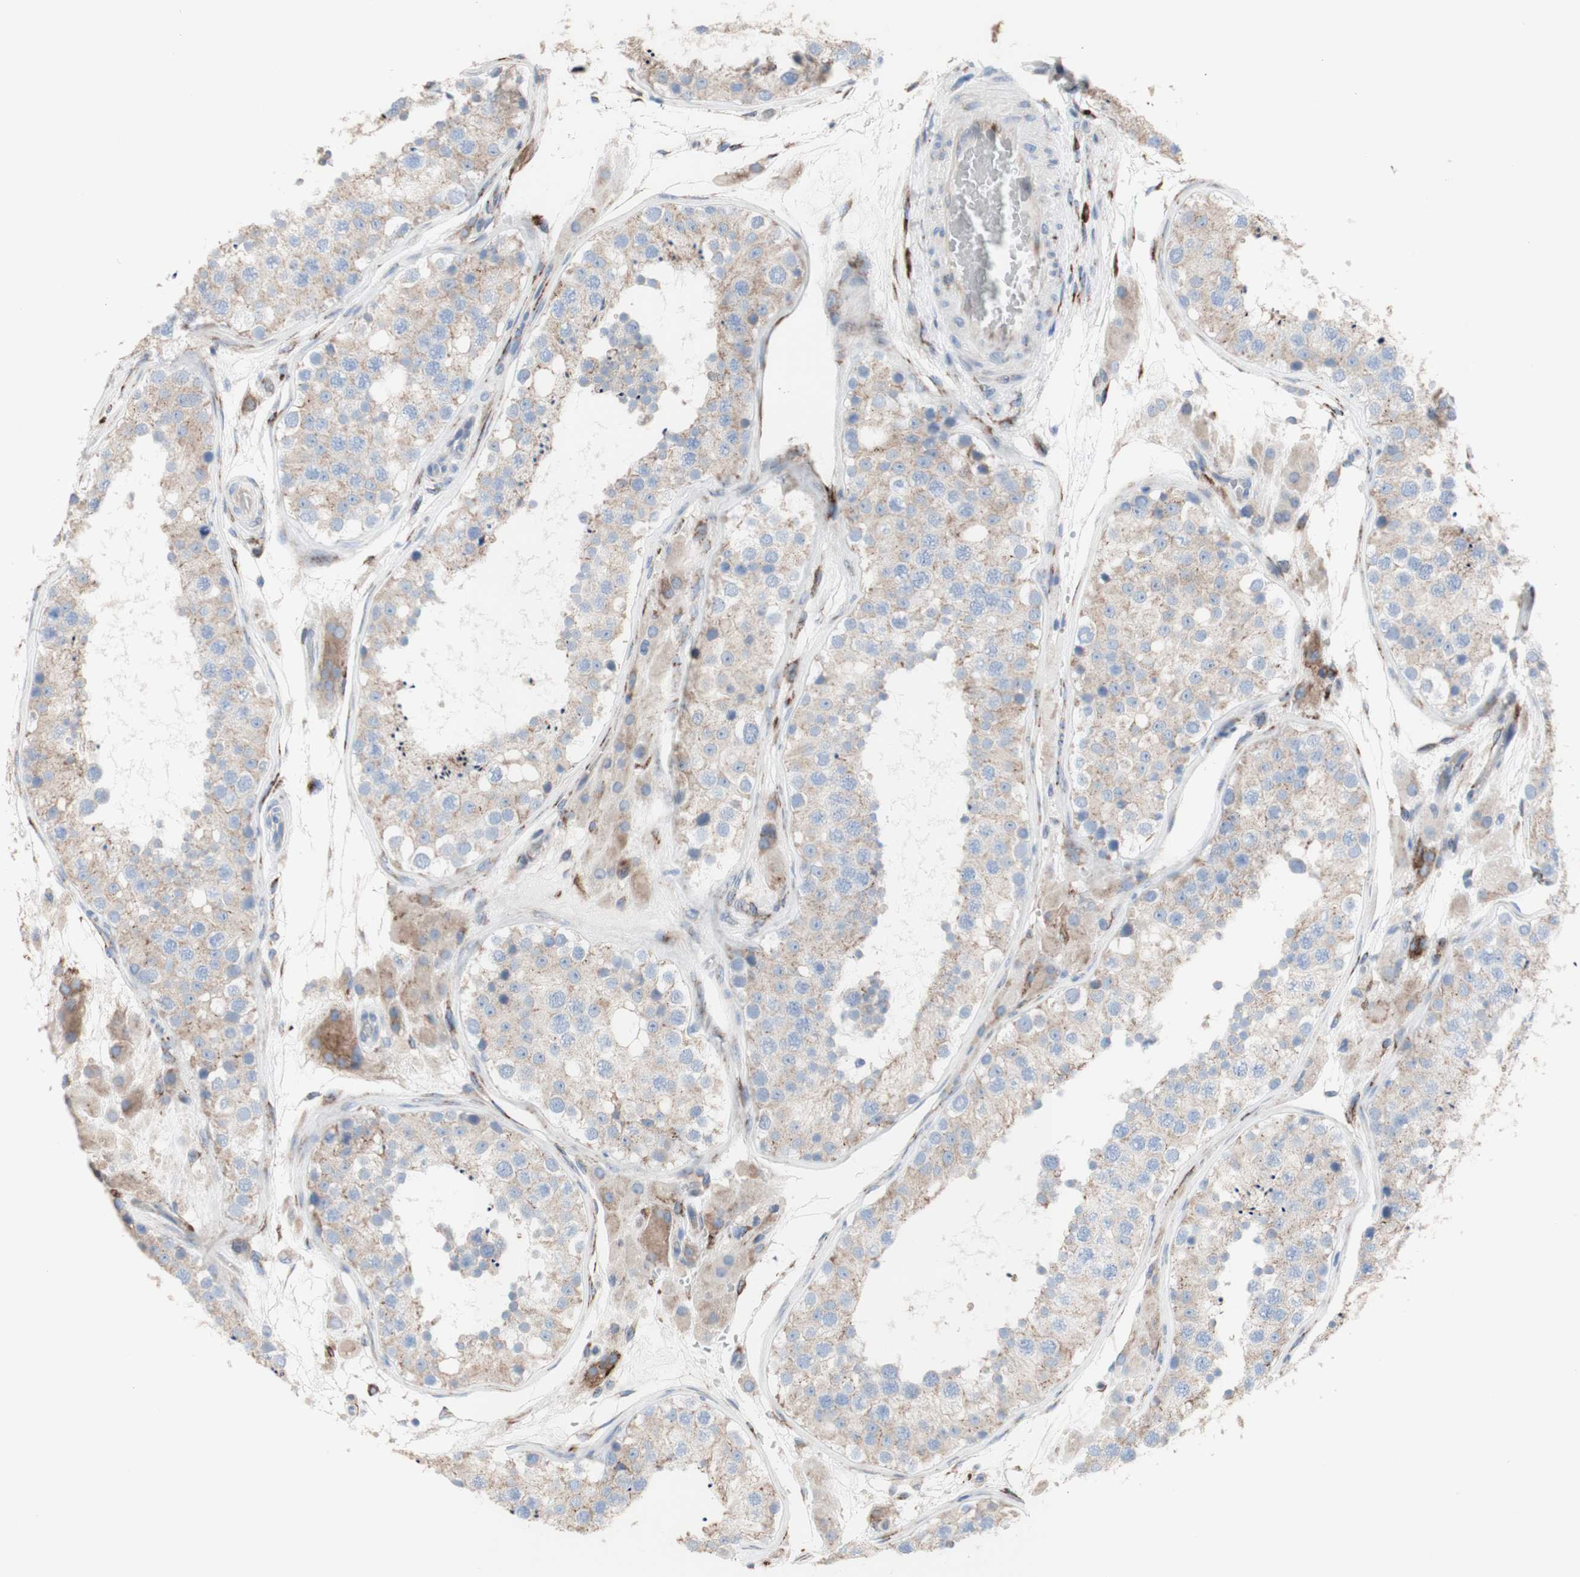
{"staining": {"intensity": "weak", "quantity": ">75%", "location": "cytoplasmic/membranous"}, "tissue": "testis", "cell_type": "Cells in seminiferous ducts", "image_type": "normal", "snomed": [{"axis": "morphology", "description": "Normal tissue, NOS"}, {"axis": "topography", "description": "Testis"}], "caption": "Immunohistochemical staining of unremarkable testis demonstrates low levels of weak cytoplasmic/membranous positivity in about >75% of cells in seminiferous ducts.", "gene": "AGPAT5", "patient": {"sex": "male", "age": 26}}